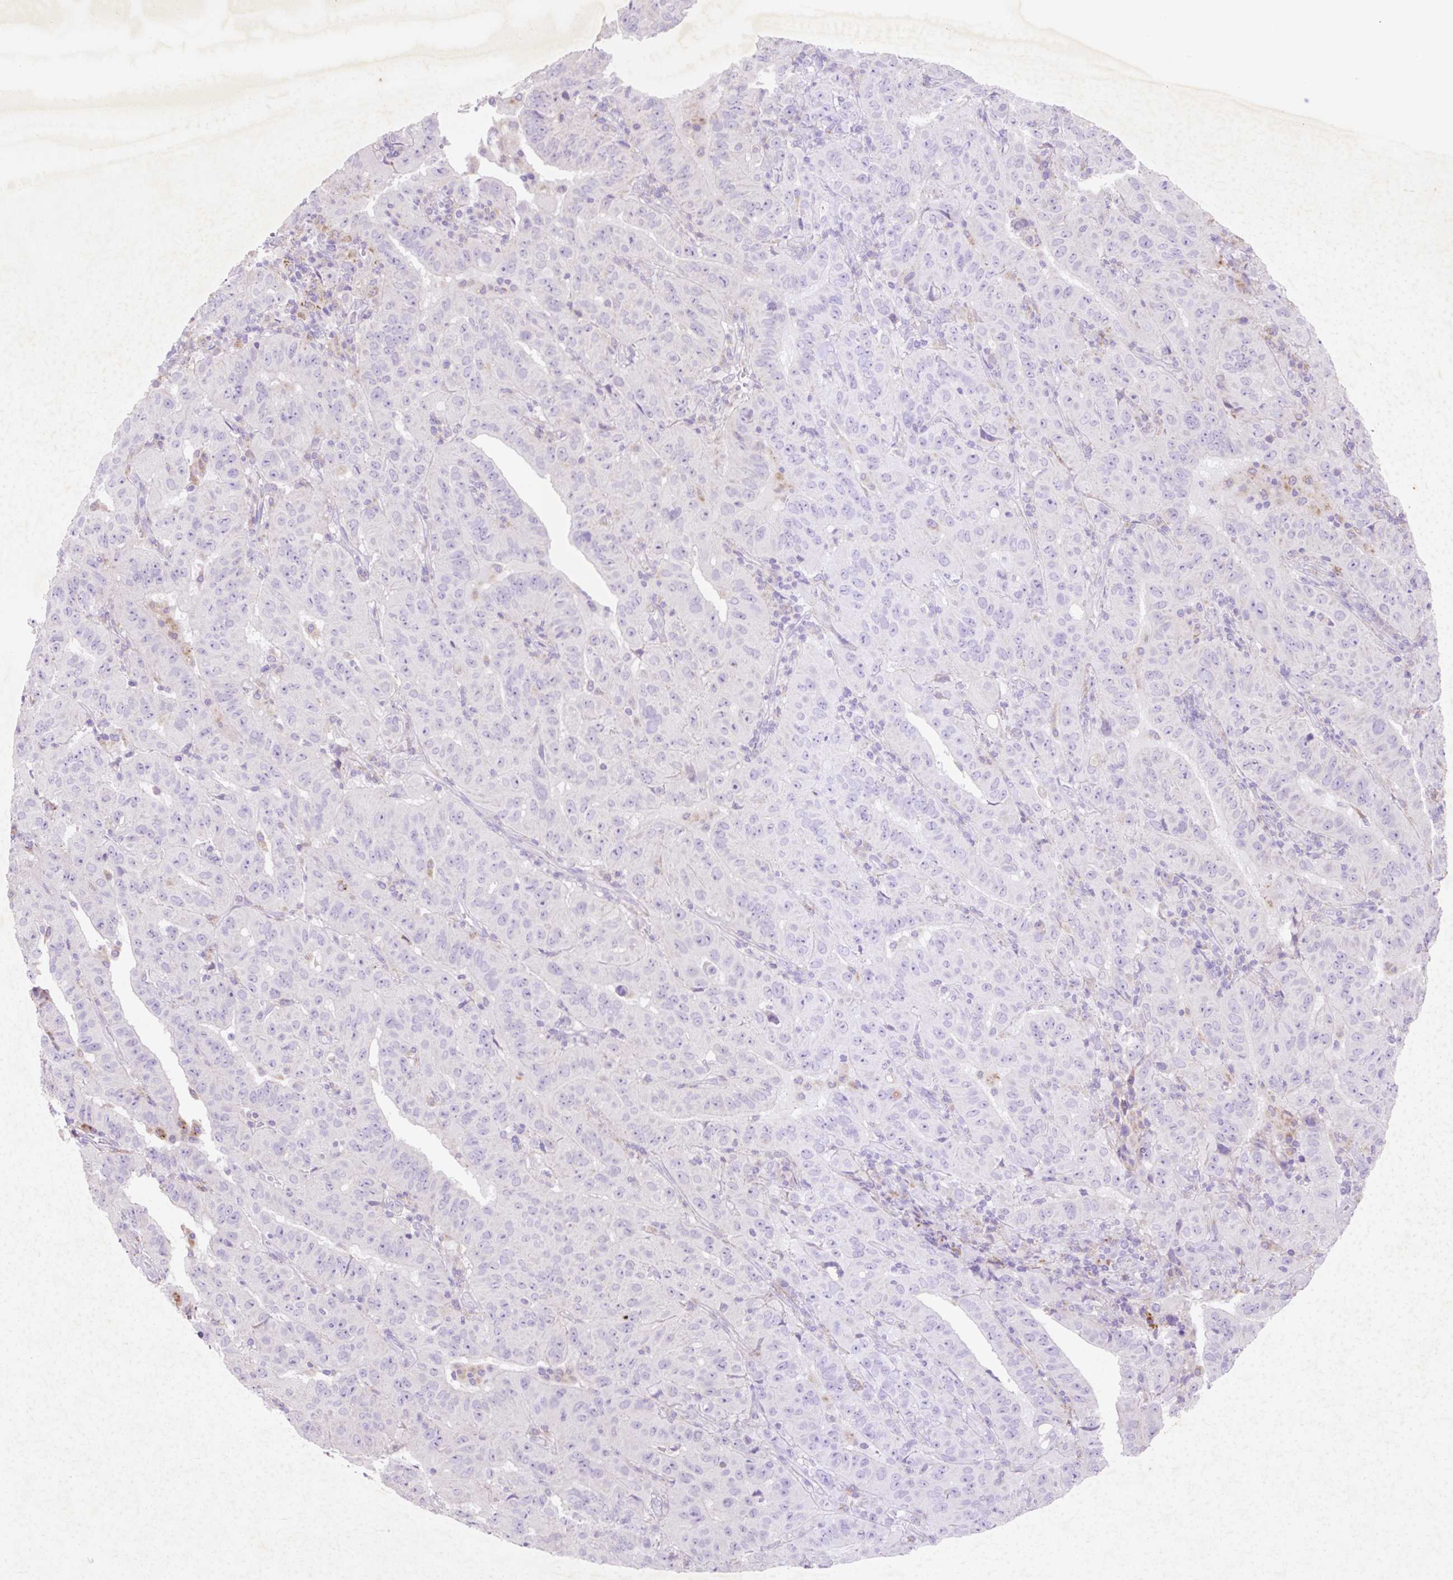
{"staining": {"intensity": "negative", "quantity": "none", "location": "none"}, "tissue": "pancreatic cancer", "cell_type": "Tumor cells", "image_type": "cancer", "snomed": [{"axis": "morphology", "description": "Adenocarcinoma, NOS"}, {"axis": "topography", "description": "Pancreas"}], "caption": "A photomicrograph of human pancreatic cancer (adenocarcinoma) is negative for staining in tumor cells.", "gene": "HEXA", "patient": {"sex": "male", "age": 63}}